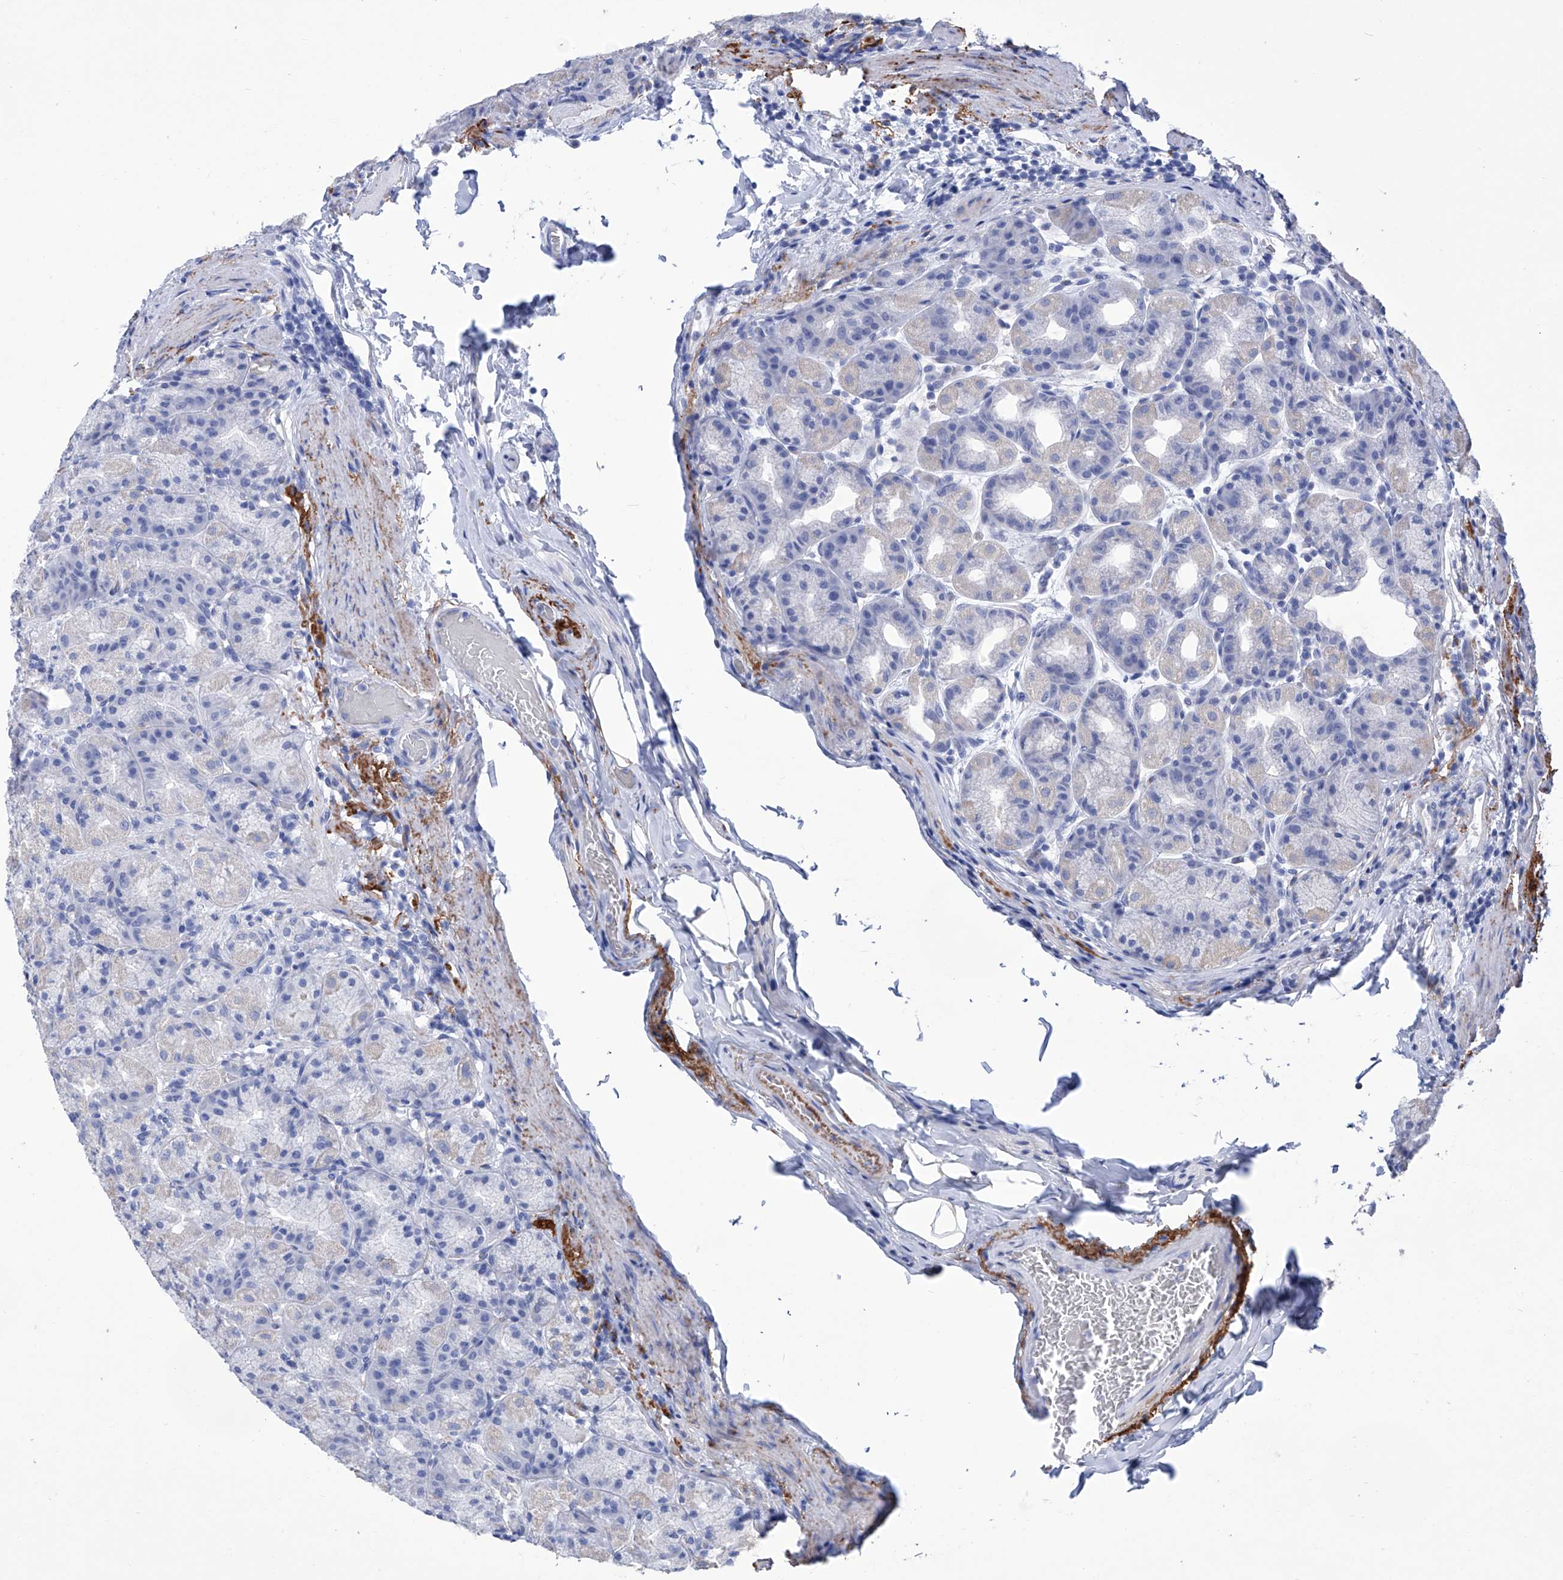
{"staining": {"intensity": "negative", "quantity": "none", "location": "none"}, "tissue": "stomach", "cell_type": "Glandular cells", "image_type": "normal", "snomed": [{"axis": "morphology", "description": "Normal tissue, NOS"}, {"axis": "topography", "description": "Stomach, upper"}], "caption": "Immunohistochemical staining of unremarkable stomach shows no significant positivity in glandular cells.", "gene": "SMS", "patient": {"sex": "male", "age": 68}}